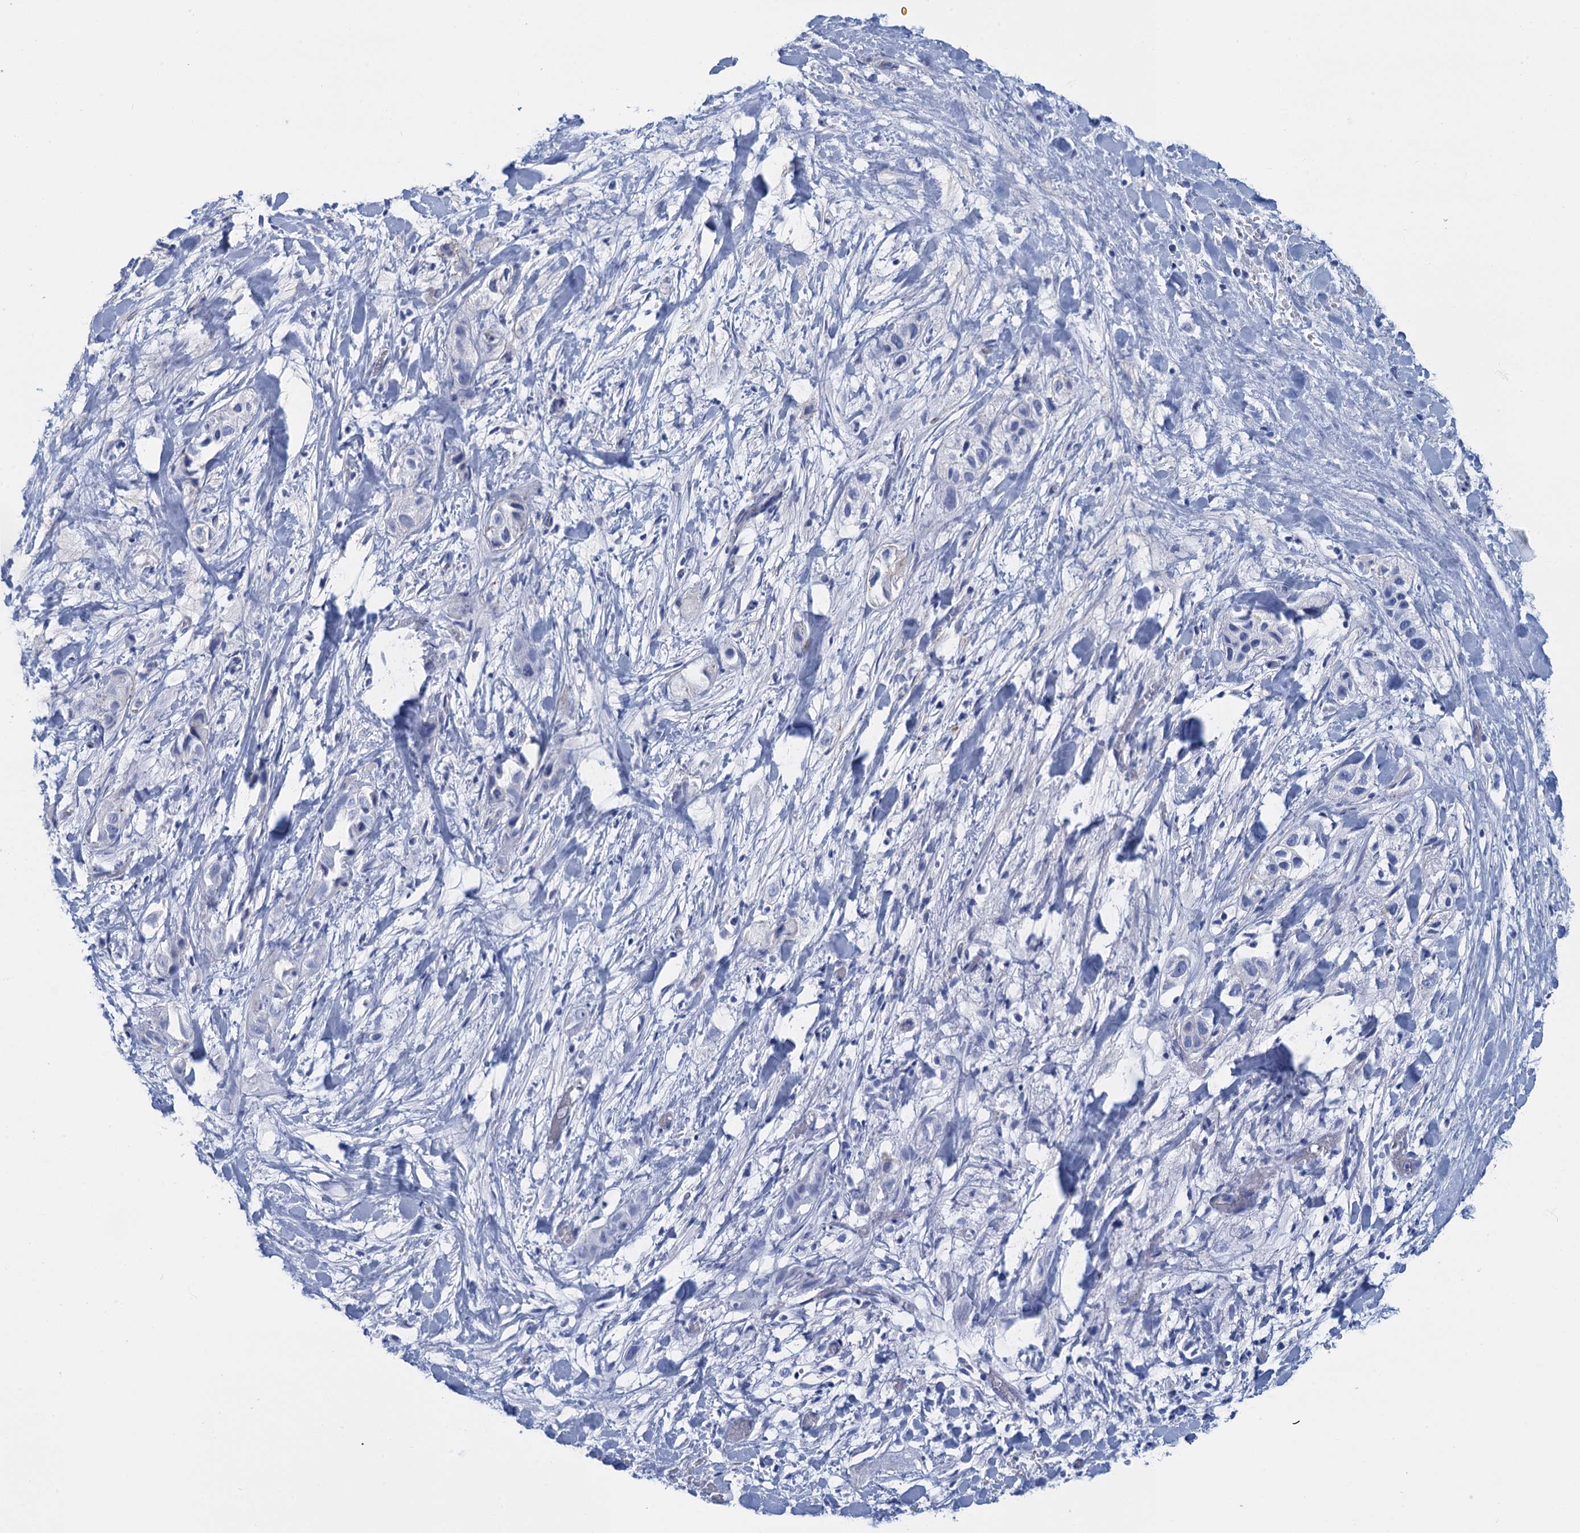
{"staining": {"intensity": "negative", "quantity": "none", "location": "none"}, "tissue": "liver cancer", "cell_type": "Tumor cells", "image_type": "cancer", "snomed": [{"axis": "morphology", "description": "Cholangiocarcinoma"}, {"axis": "topography", "description": "Liver"}], "caption": "DAB (3,3'-diaminobenzidine) immunohistochemical staining of human liver cancer exhibits no significant positivity in tumor cells.", "gene": "CALML5", "patient": {"sex": "female", "age": 52}}